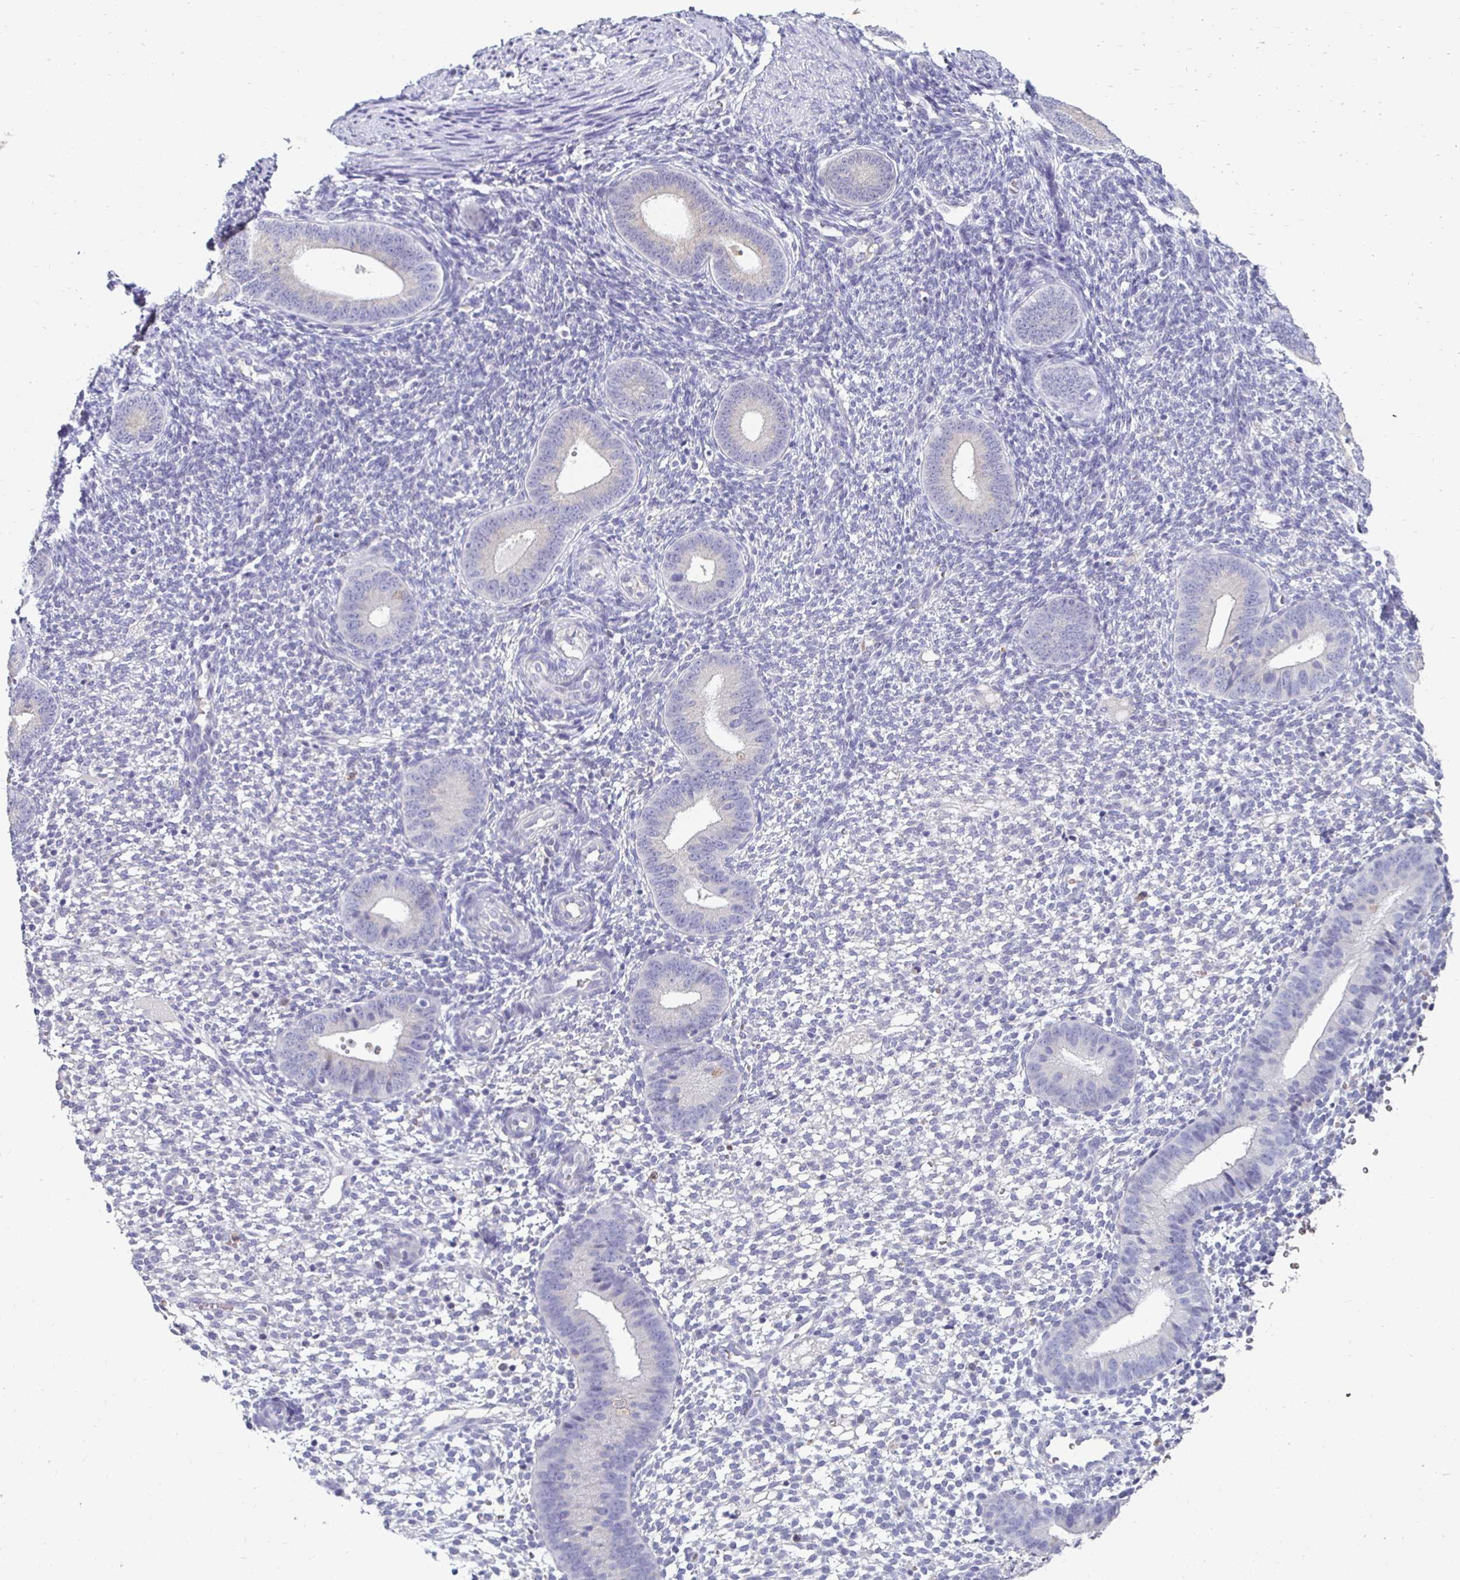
{"staining": {"intensity": "negative", "quantity": "none", "location": "none"}, "tissue": "endometrium", "cell_type": "Cells in endometrial stroma", "image_type": "normal", "snomed": [{"axis": "morphology", "description": "Normal tissue, NOS"}, {"axis": "topography", "description": "Endometrium"}], "caption": "The histopathology image reveals no staining of cells in endometrial stroma in benign endometrium. (DAB (3,3'-diaminobenzidine) IHC, high magnification).", "gene": "GK2", "patient": {"sex": "female", "age": 40}}